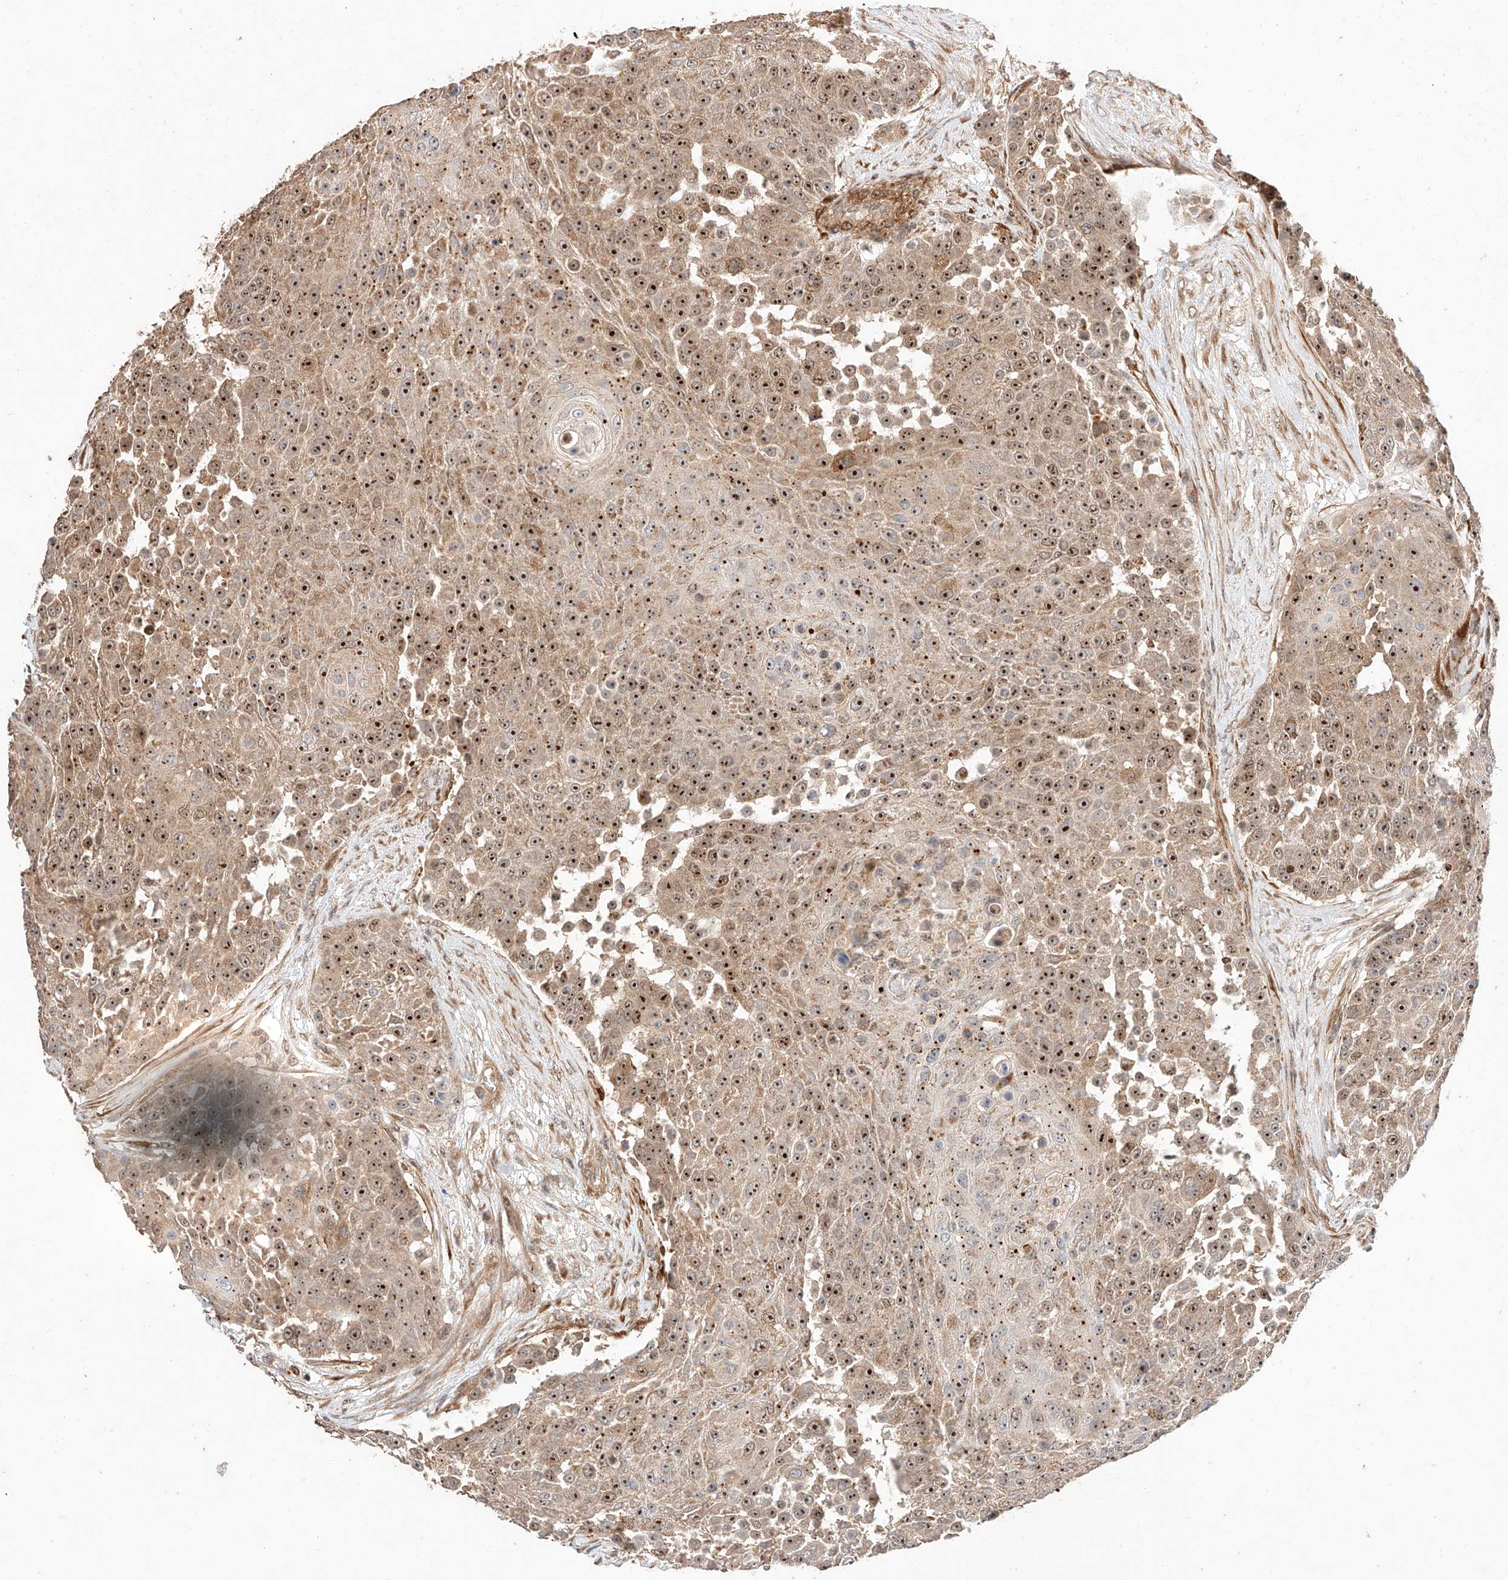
{"staining": {"intensity": "strong", "quantity": "25%-75%", "location": "cytoplasmic/membranous,nuclear"}, "tissue": "urothelial cancer", "cell_type": "Tumor cells", "image_type": "cancer", "snomed": [{"axis": "morphology", "description": "Urothelial carcinoma, High grade"}, {"axis": "topography", "description": "Urinary bladder"}], "caption": "Immunohistochemistry of urothelial carcinoma (high-grade) shows high levels of strong cytoplasmic/membranous and nuclear staining in approximately 25%-75% of tumor cells.", "gene": "RAB23", "patient": {"sex": "female", "age": 63}}